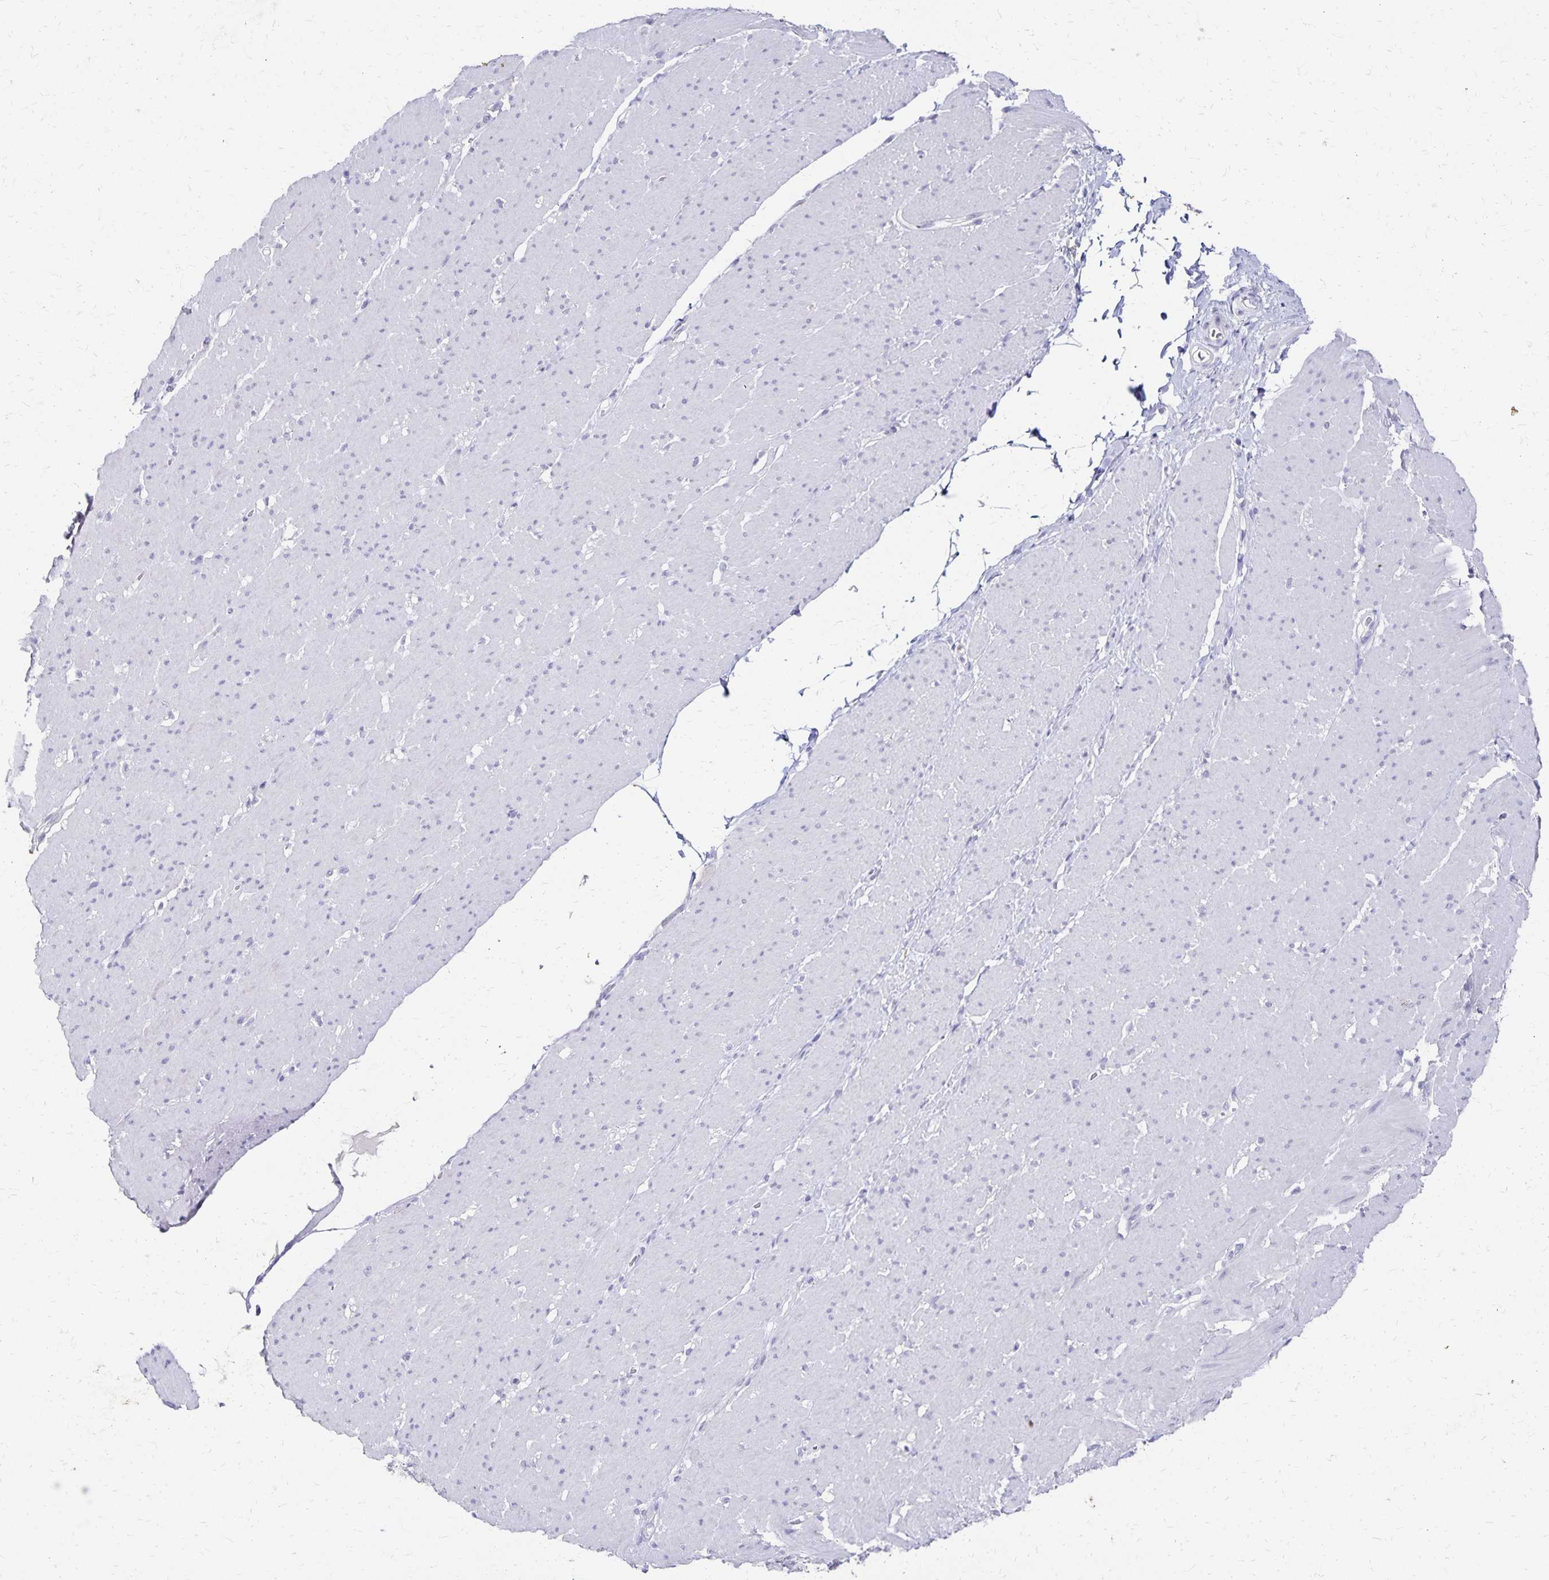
{"staining": {"intensity": "negative", "quantity": "none", "location": "none"}, "tissue": "smooth muscle", "cell_type": "Smooth muscle cells", "image_type": "normal", "snomed": [{"axis": "morphology", "description": "Normal tissue, NOS"}, {"axis": "topography", "description": "Smooth muscle"}, {"axis": "topography", "description": "Rectum"}], "caption": "Smooth muscle was stained to show a protein in brown. There is no significant staining in smooth muscle cells. (Immunohistochemistry, brightfield microscopy, high magnification).", "gene": "DYNLT4", "patient": {"sex": "male", "age": 53}}